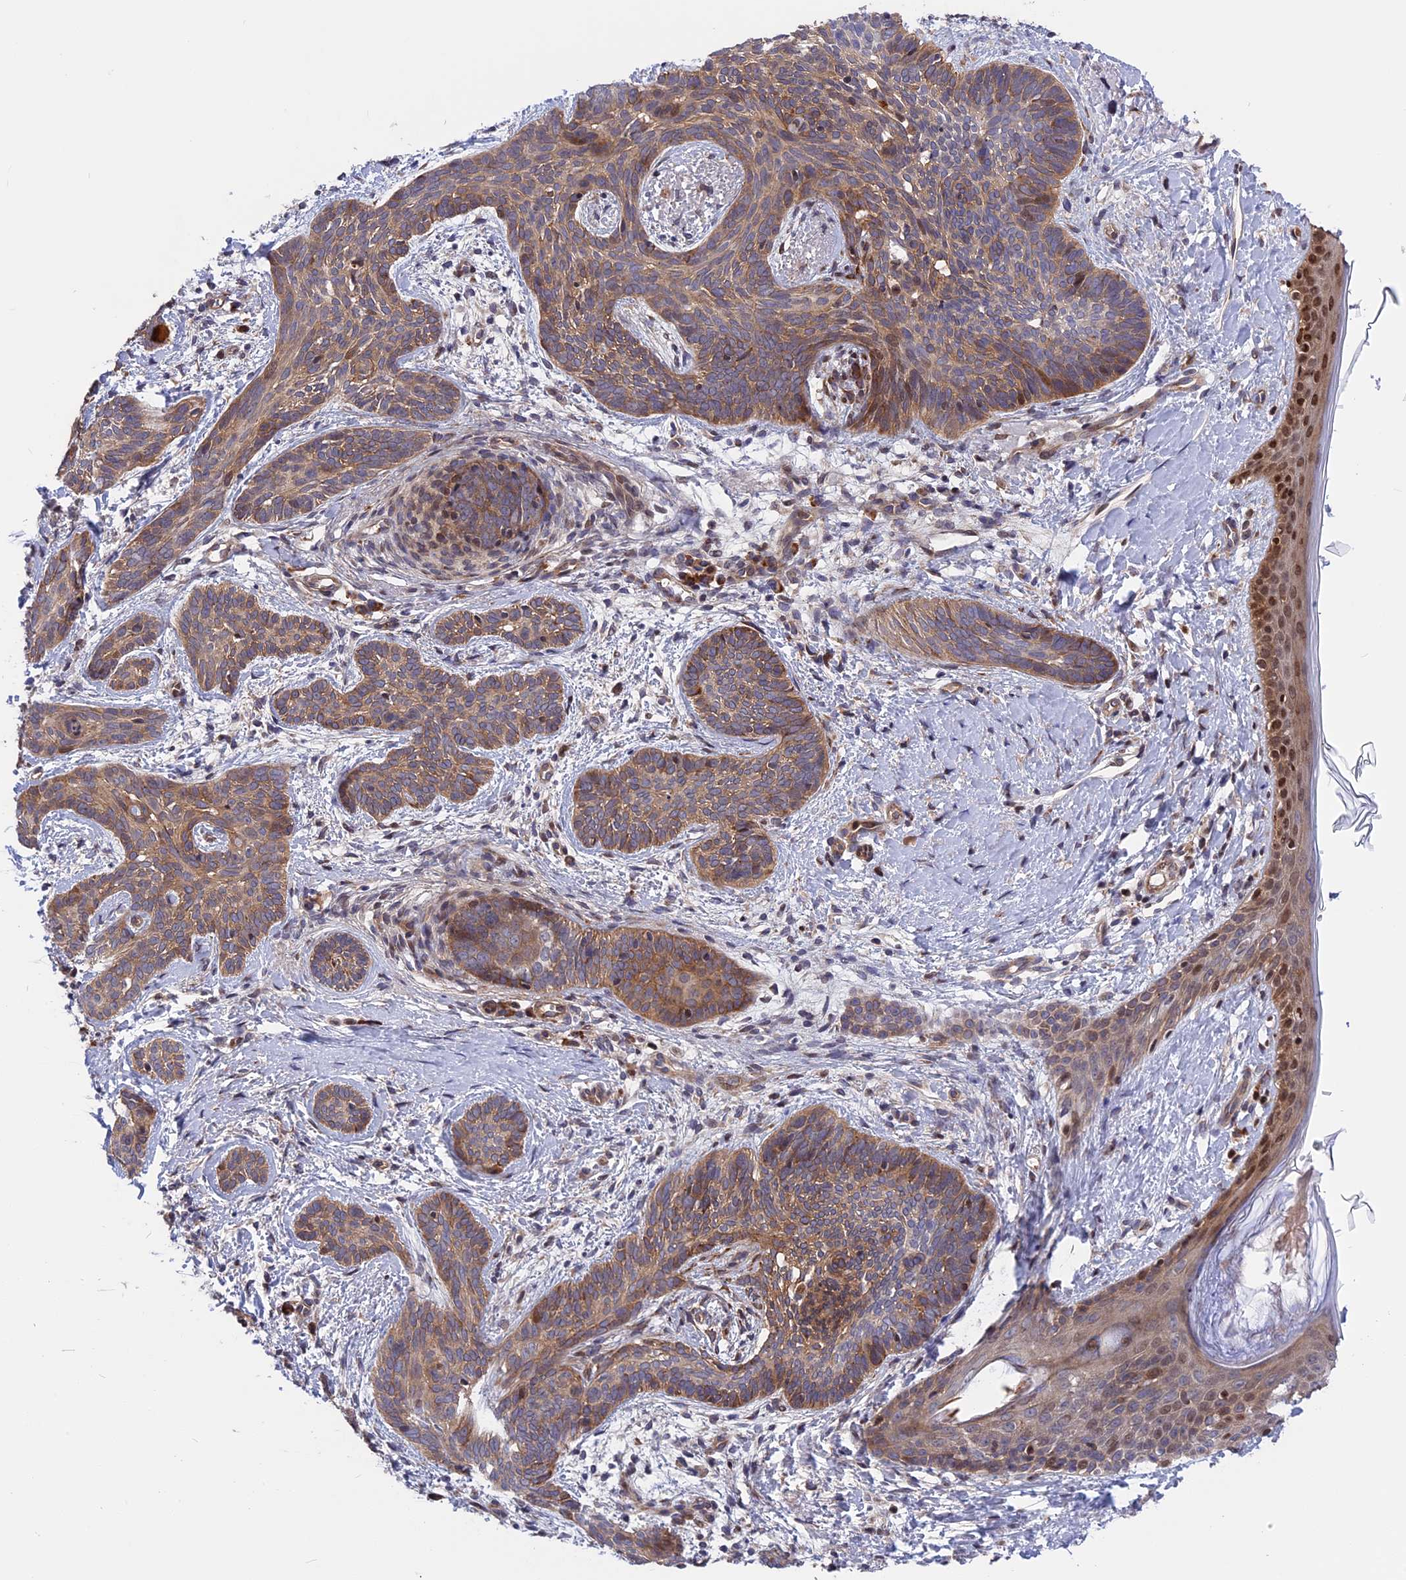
{"staining": {"intensity": "moderate", "quantity": ">75%", "location": "cytoplasmic/membranous"}, "tissue": "skin cancer", "cell_type": "Tumor cells", "image_type": "cancer", "snomed": [{"axis": "morphology", "description": "Basal cell carcinoma"}, {"axis": "topography", "description": "Skin"}], "caption": "Protein positivity by immunohistochemistry displays moderate cytoplasmic/membranous staining in about >75% of tumor cells in skin cancer.", "gene": "DDX60L", "patient": {"sex": "female", "age": 81}}